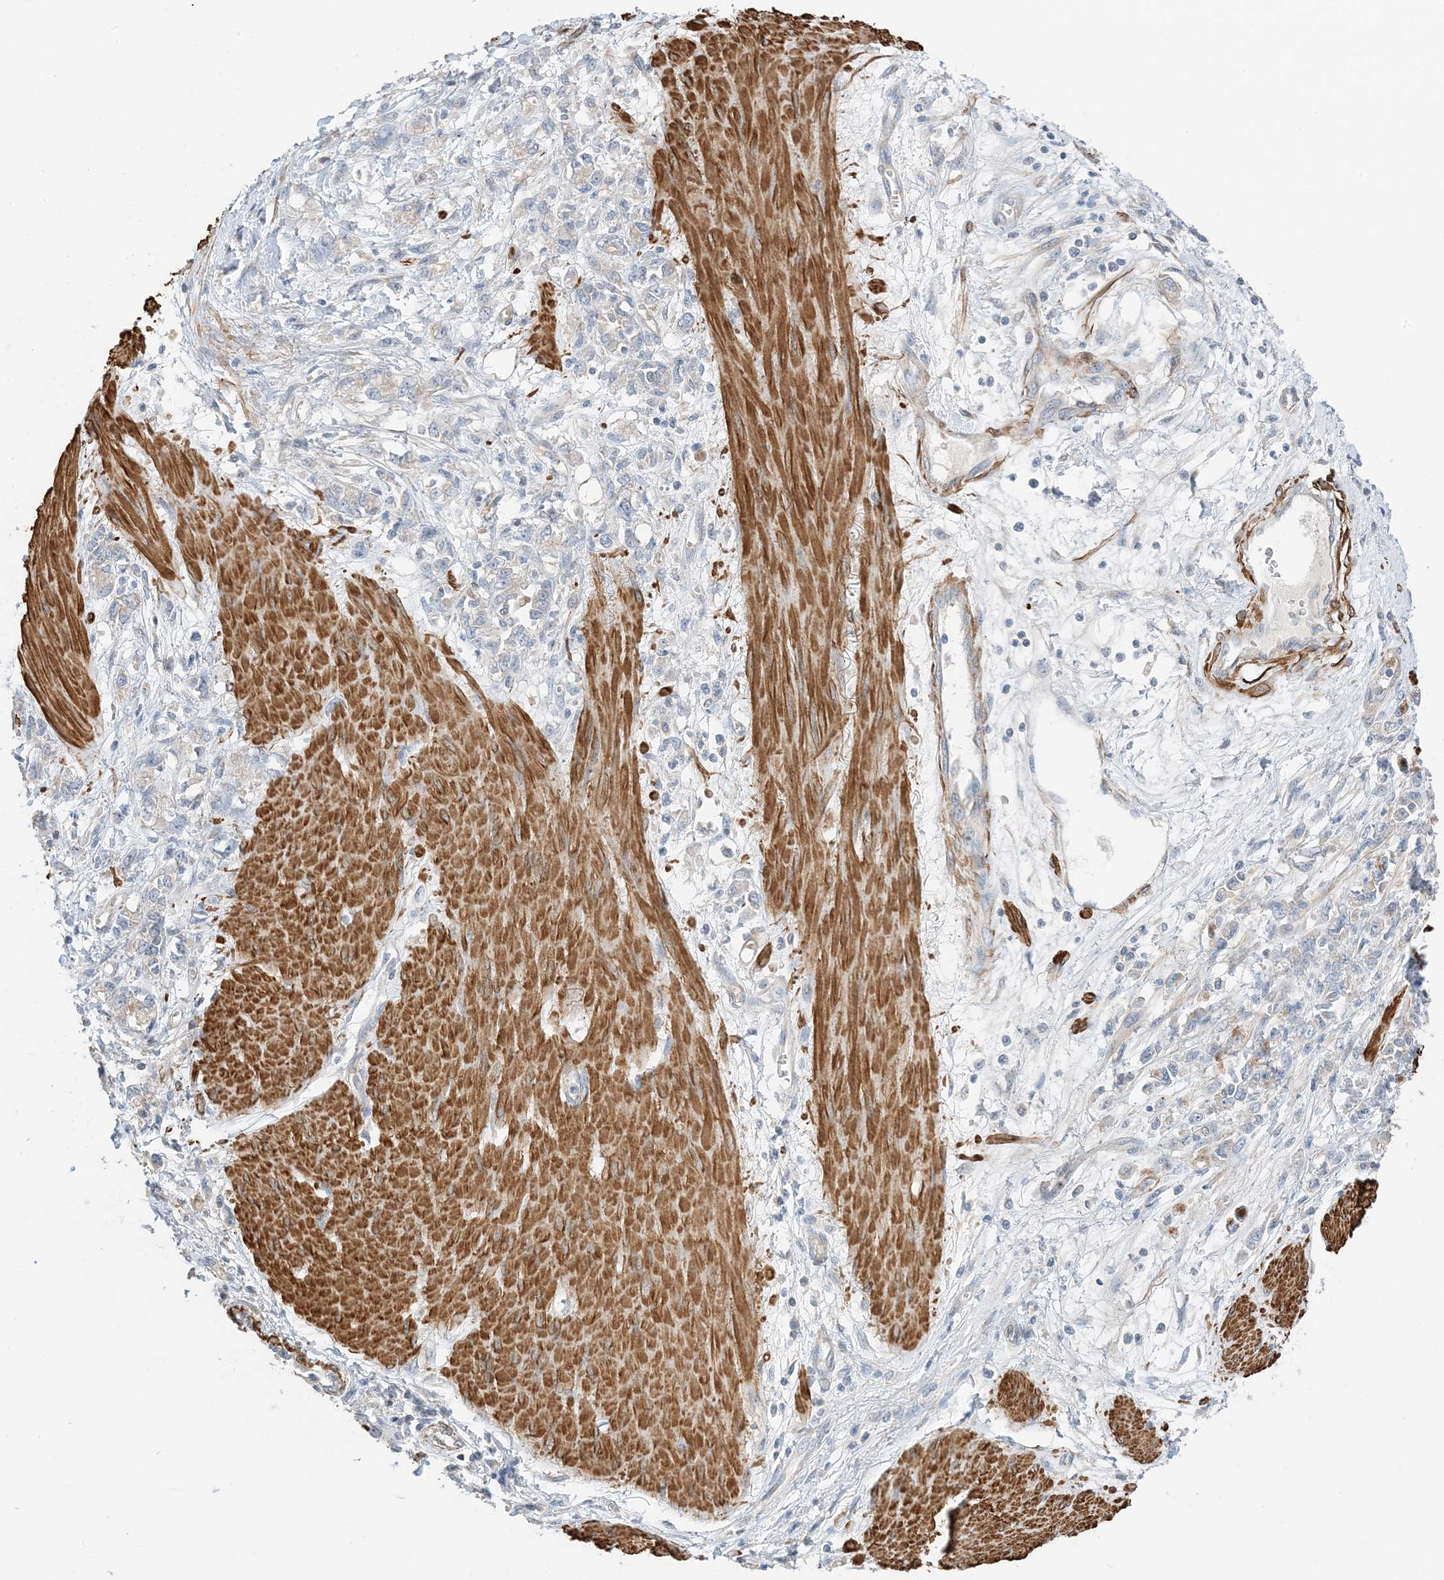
{"staining": {"intensity": "weak", "quantity": "<25%", "location": "cytoplasmic/membranous"}, "tissue": "stomach cancer", "cell_type": "Tumor cells", "image_type": "cancer", "snomed": [{"axis": "morphology", "description": "Adenocarcinoma, NOS"}, {"axis": "topography", "description": "Stomach"}], "caption": "Immunohistochemistry image of adenocarcinoma (stomach) stained for a protein (brown), which displays no expression in tumor cells.", "gene": "KIFBP", "patient": {"sex": "female", "age": 76}}